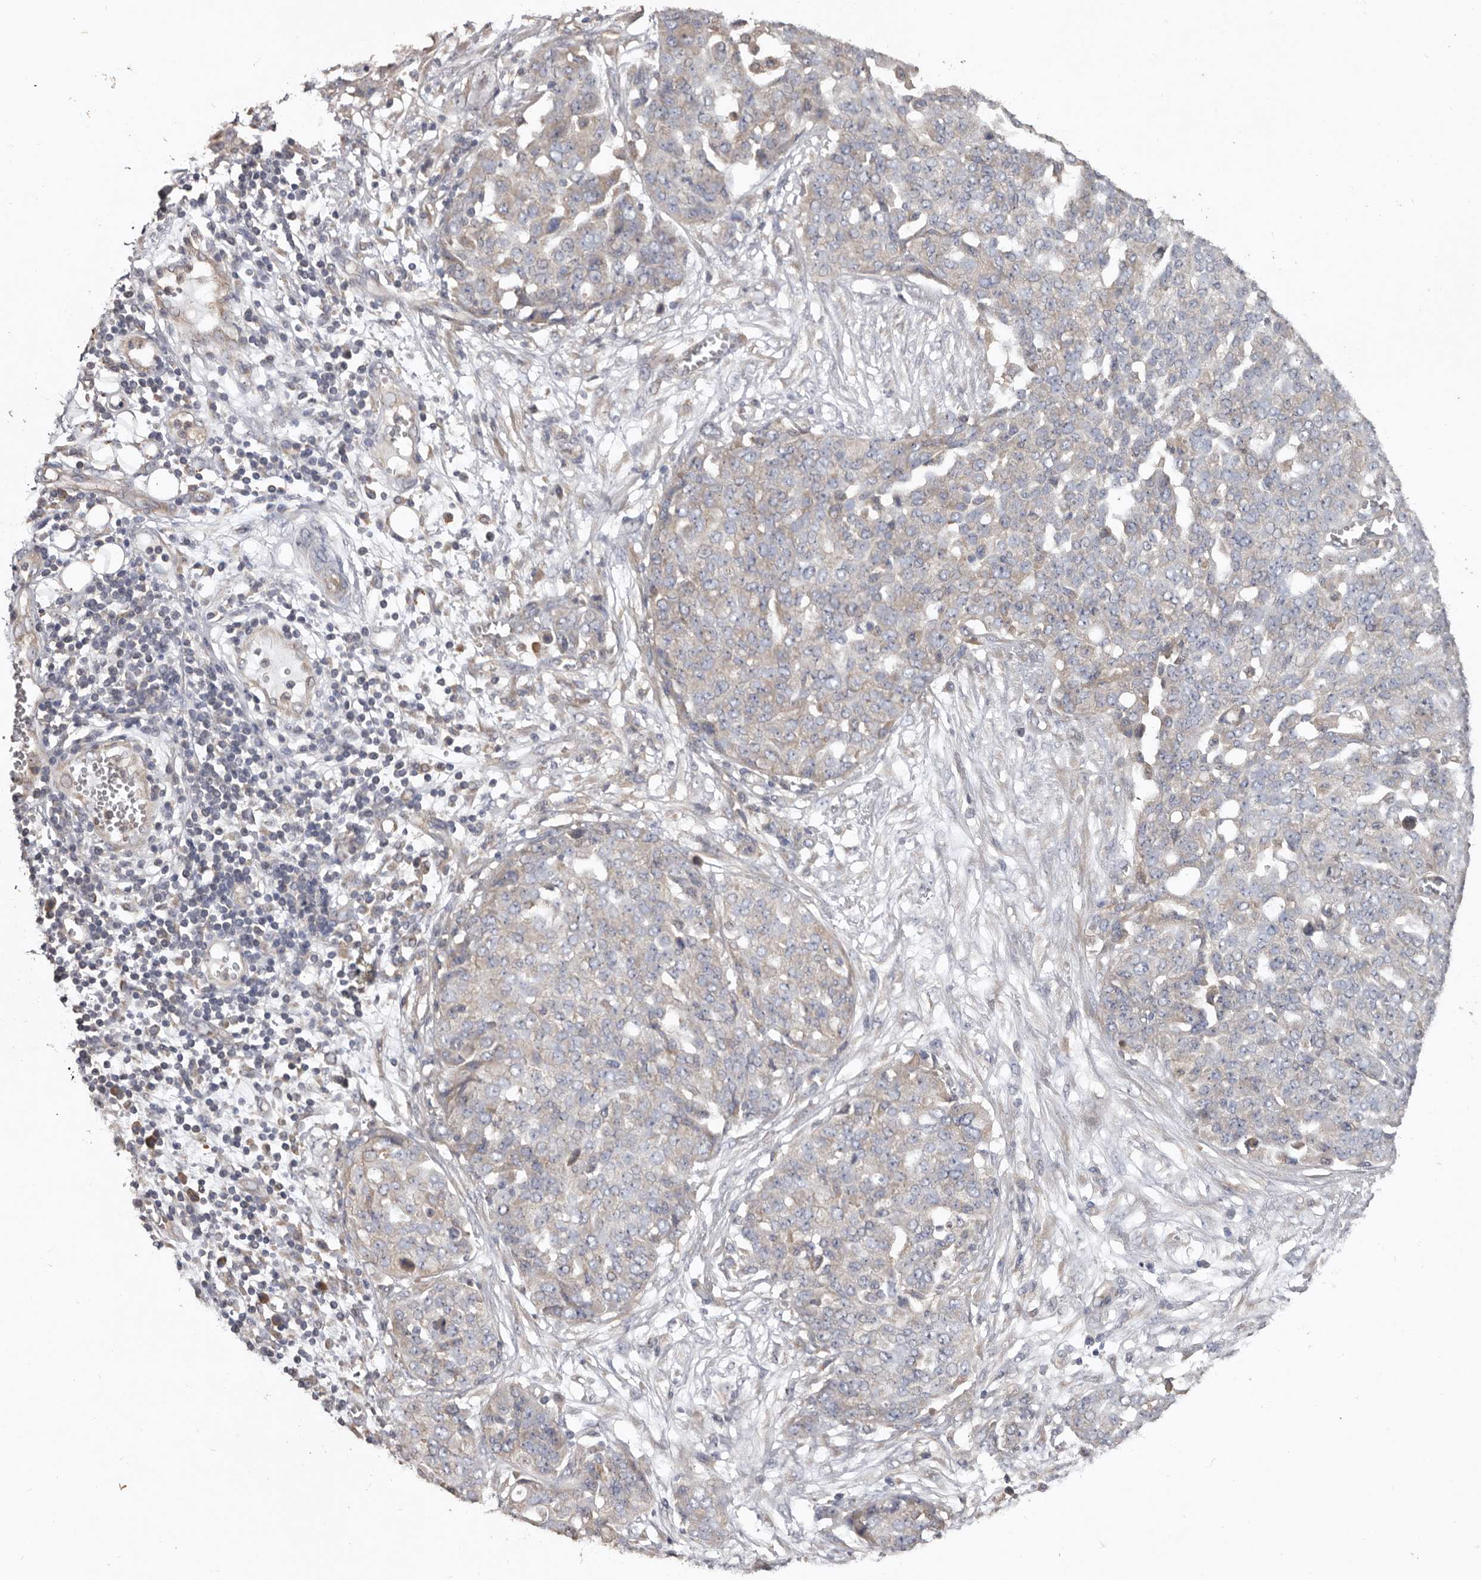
{"staining": {"intensity": "weak", "quantity": "<25%", "location": "cytoplasmic/membranous"}, "tissue": "ovarian cancer", "cell_type": "Tumor cells", "image_type": "cancer", "snomed": [{"axis": "morphology", "description": "Cystadenocarcinoma, serous, NOS"}, {"axis": "topography", "description": "Soft tissue"}, {"axis": "topography", "description": "Ovary"}], "caption": "Ovarian cancer (serous cystadenocarcinoma) stained for a protein using IHC shows no expression tumor cells.", "gene": "FLCN", "patient": {"sex": "female", "age": 57}}